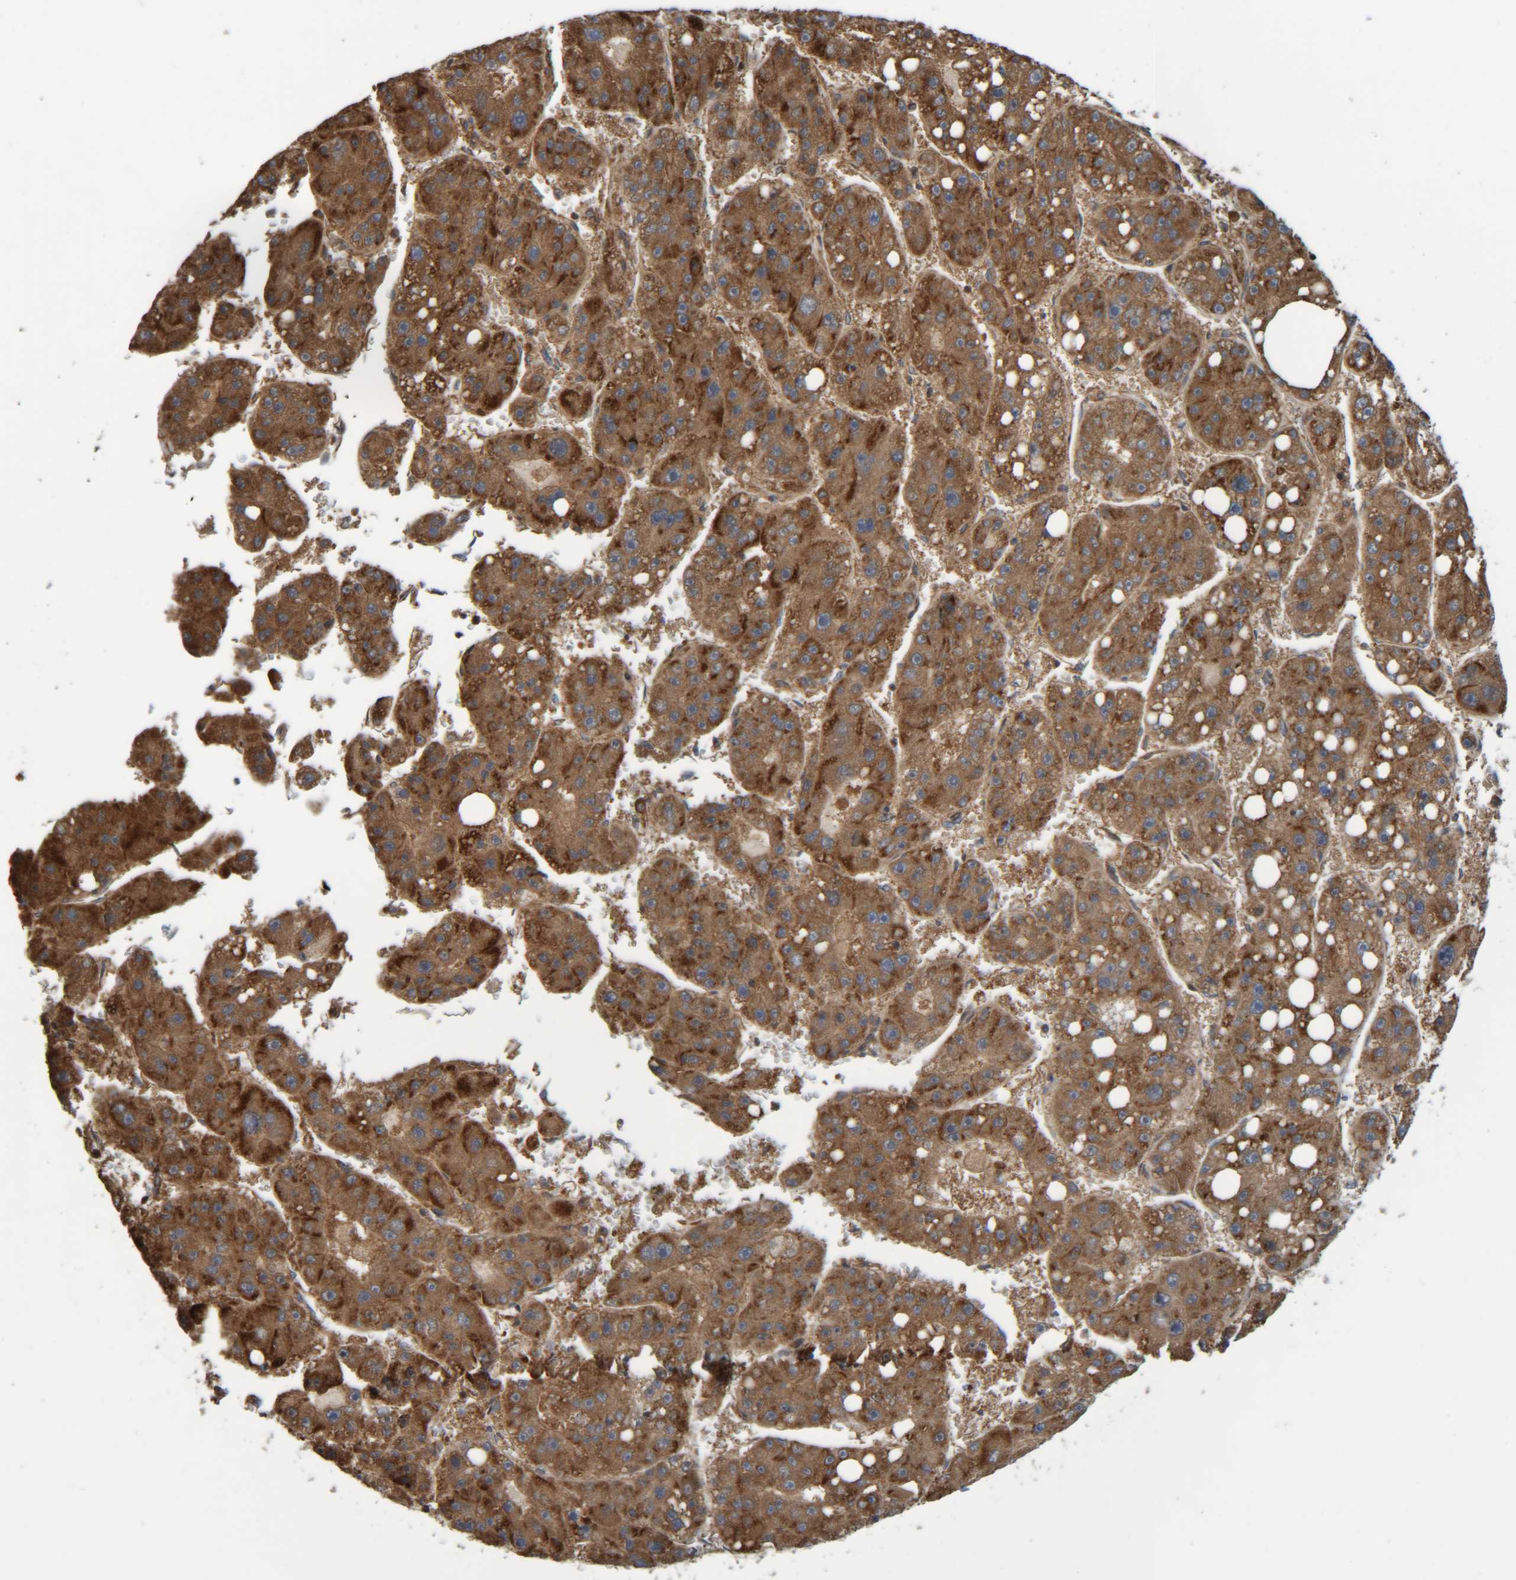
{"staining": {"intensity": "moderate", "quantity": ">75%", "location": "cytoplasmic/membranous"}, "tissue": "liver cancer", "cell_type": "Tumor cells", "image_type": "cancer", "snomed": [{"axis": "morphology", "description": "Carcinoma, Hepatocellular, NOS"}, {"axis": "topography", "description": "Liver"}], "caption": "This is a histology image of immunohistochemistry (IHC) staining of liver cancer (hepatocellular carcinoma), which shows moderate staining in the cytoplasmic/membranous of tumor cells.", "gene": "CCDC57", "patient": {"sex": "female", "age": 61}}